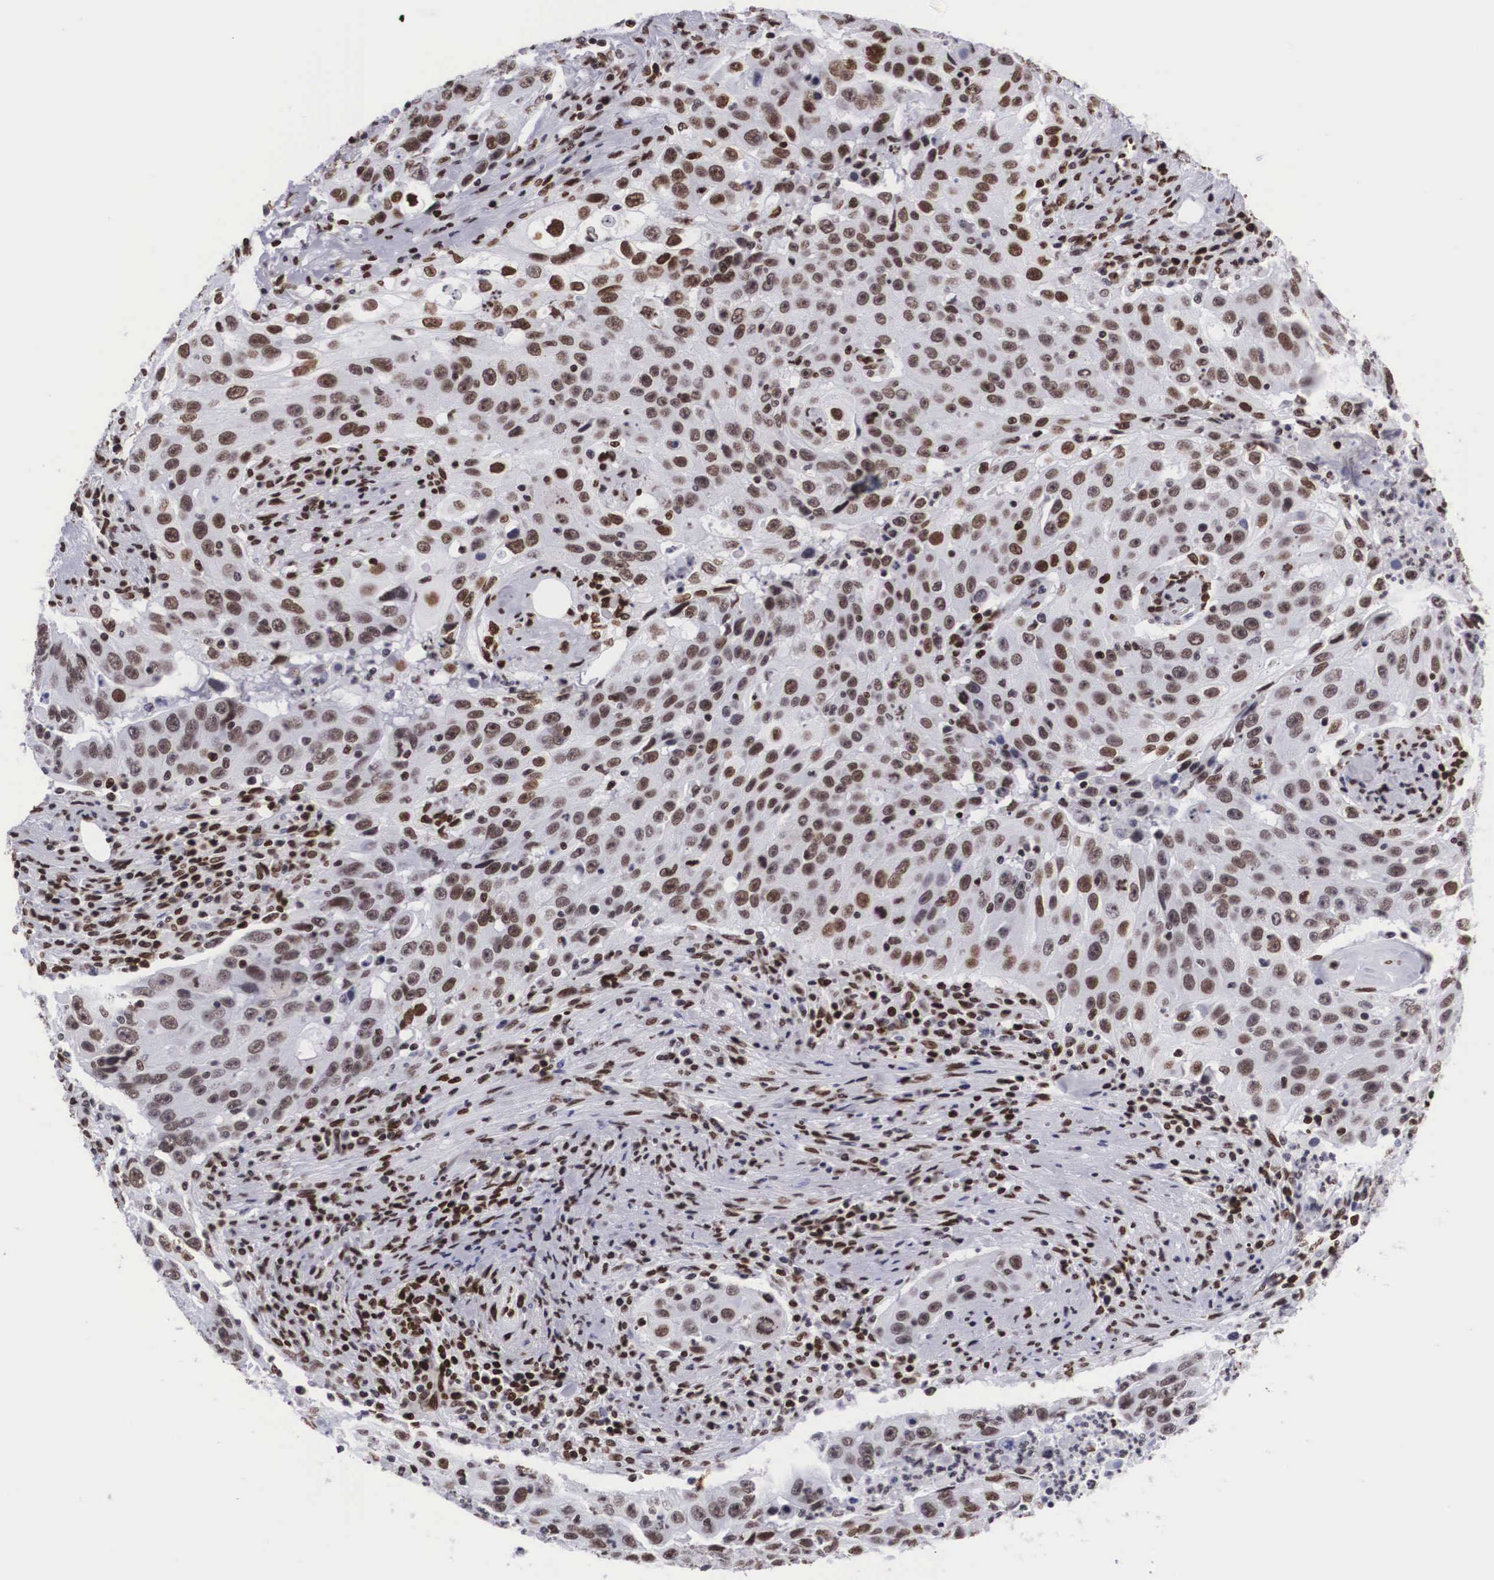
{"staining": {"intensity": "strong", "quantity": ">75%", "location": "nuclear"}, "tissue": "lung cancer", "cell_type": "Tumor cells", "image_type": "cancer", "snomed": [{"axis": "morphology", "description": "Squamous cell carcinoma, NOS"}, {"axis": "topography", "description": "Lung"}], "caption": "The immunohistochemical stain highlights strong nuclear positivity in tumor cells of lung cancer tissue.", "gene": "MECP2", "patient": {"sex": "male", "age": 64}}